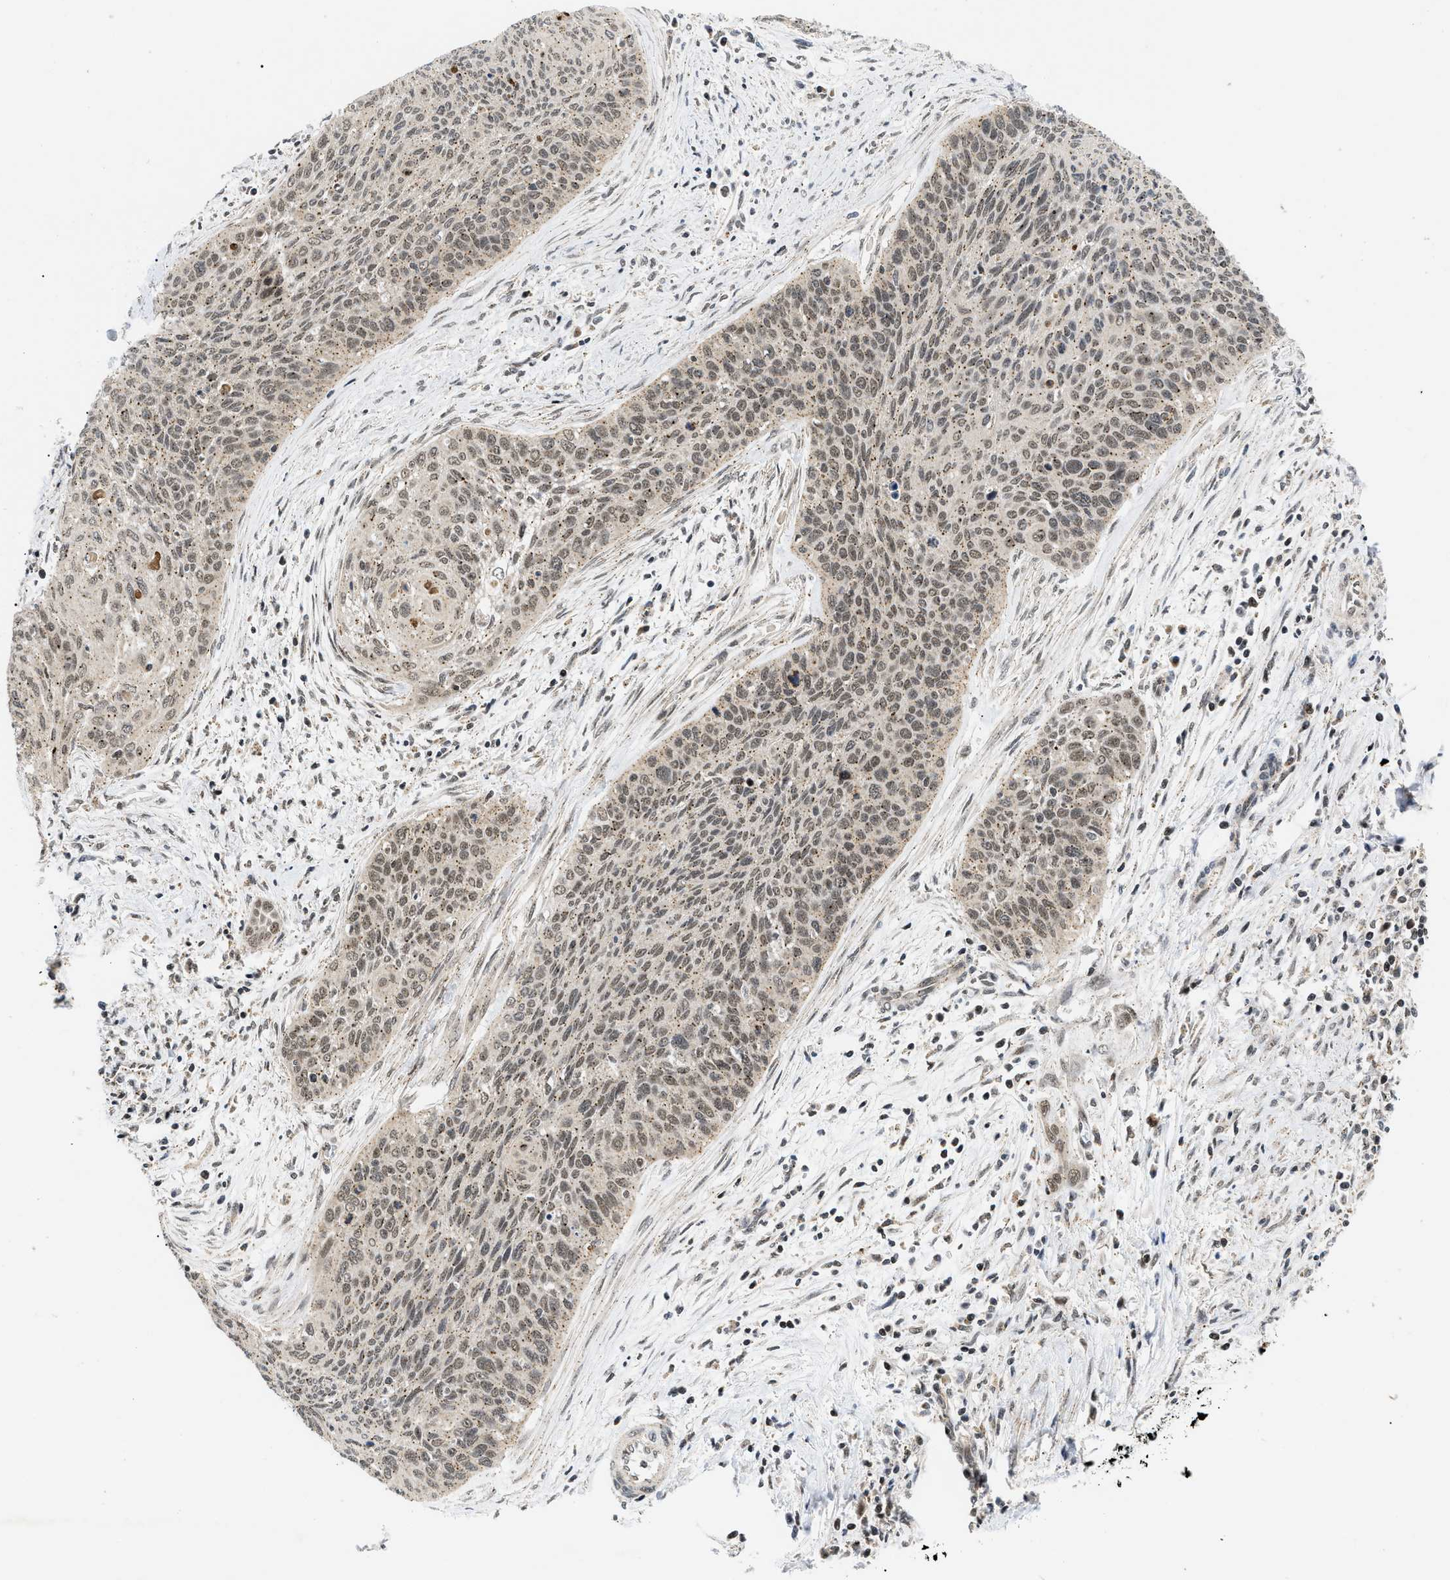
{"staining": {"intensity": "negative", "quantity": "none", "location": "none"}, "tissue": "cervical cancer", "cell_type": "Tumor cells", "image_type": "cancer", "snomed": [{"axis": "morphology", "description": "Squamous cell carcinoma, NOS"}, {"axis": "topography", "description": "Cervix"}], "caption": "Immunohistochemistry histopathology image of neoplastic tissue: cervical squamous cell carcinoma stained with DAB shows no significant protein expression in tumor cells.", "gene": "ZBTB11", "patient": {"sex": "female", "age": 55}}